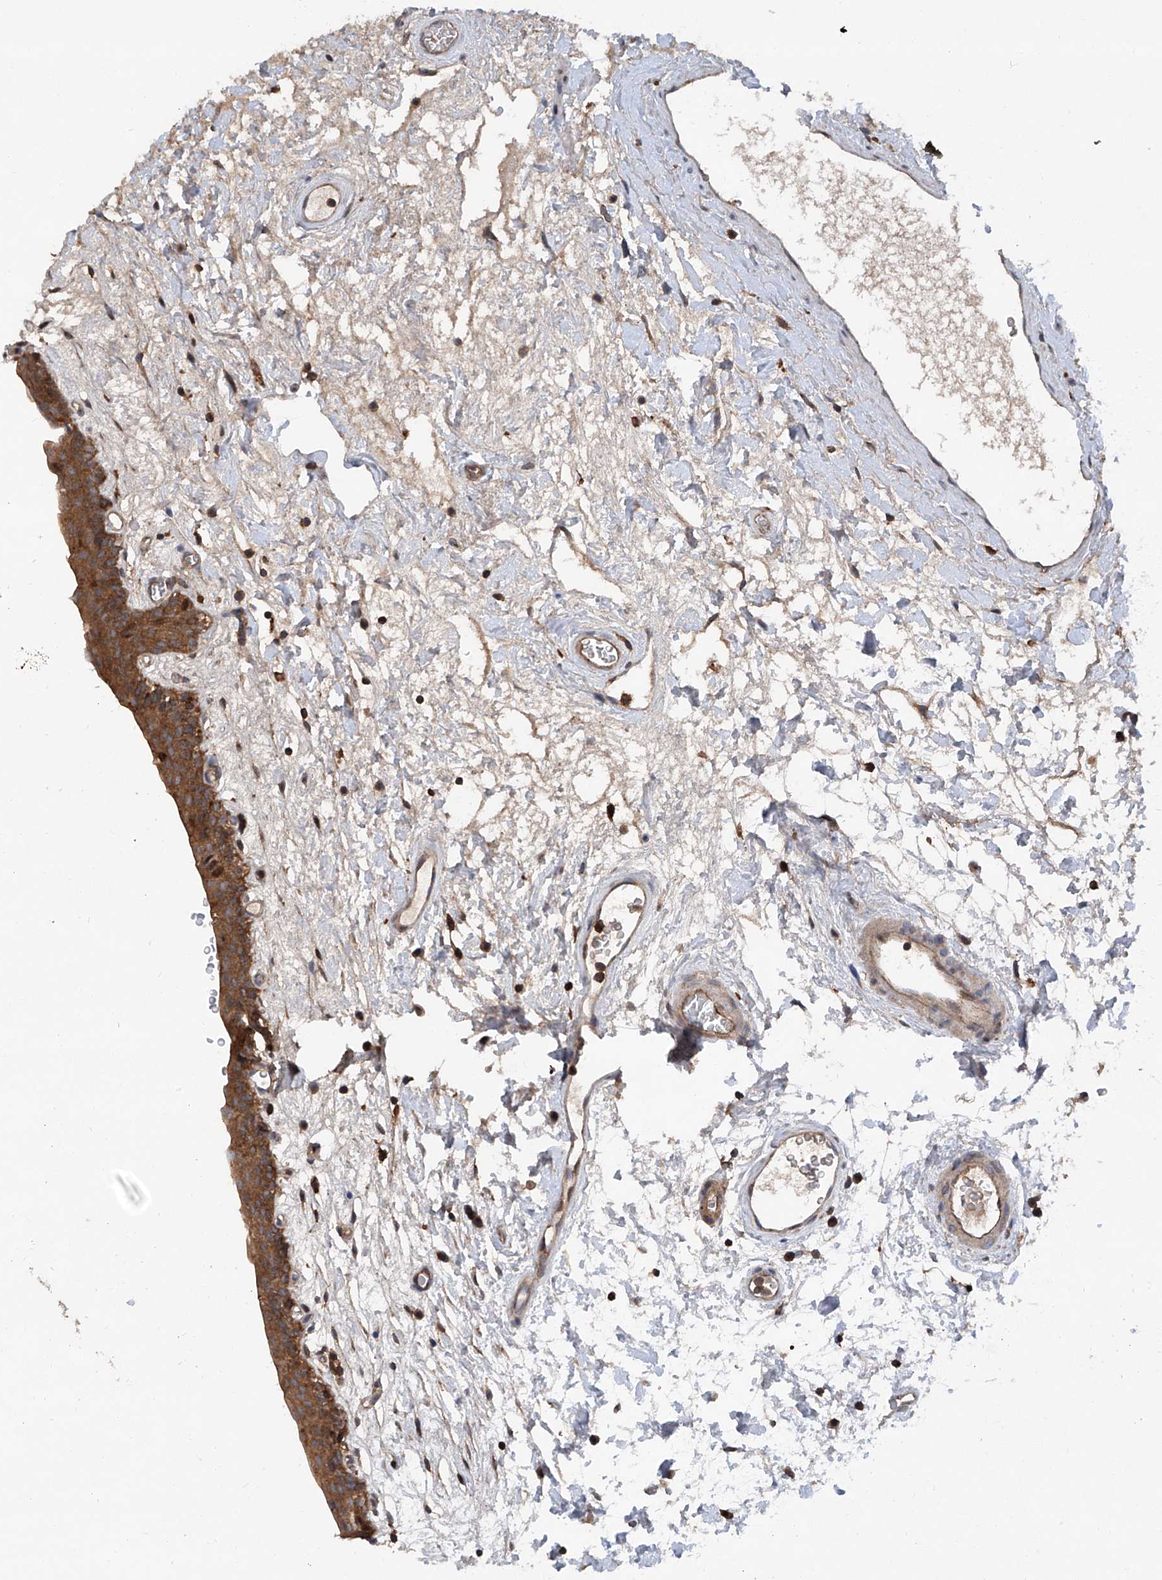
{"staining": {"intensity": "moderate", "quantity": ">75%", "location": "cytoplasmic/membranous"}, "tissue": "urinary bladder", "cell_type": "Urothelial cells", "image_type": "normal", "snomed": [{"axis": "morphology", "description": "Normal tissue, NOS"}, {"axis": "topography", "description": "Urinary bladder"}], "caption": "High-power microscopy captured an immunohistochemistry (IHC) micrograph of normal urinary bladder, revealing moderate cytoplasmic/membranous expression in about >75% of urothelial cells. The staining is performed using DAB brown chromogen to label protein expression. The nuclei are counter-stained blue using hematoxylin.", "gene": "SMAP1", "patient": {"sex": "male", "age": 83}}